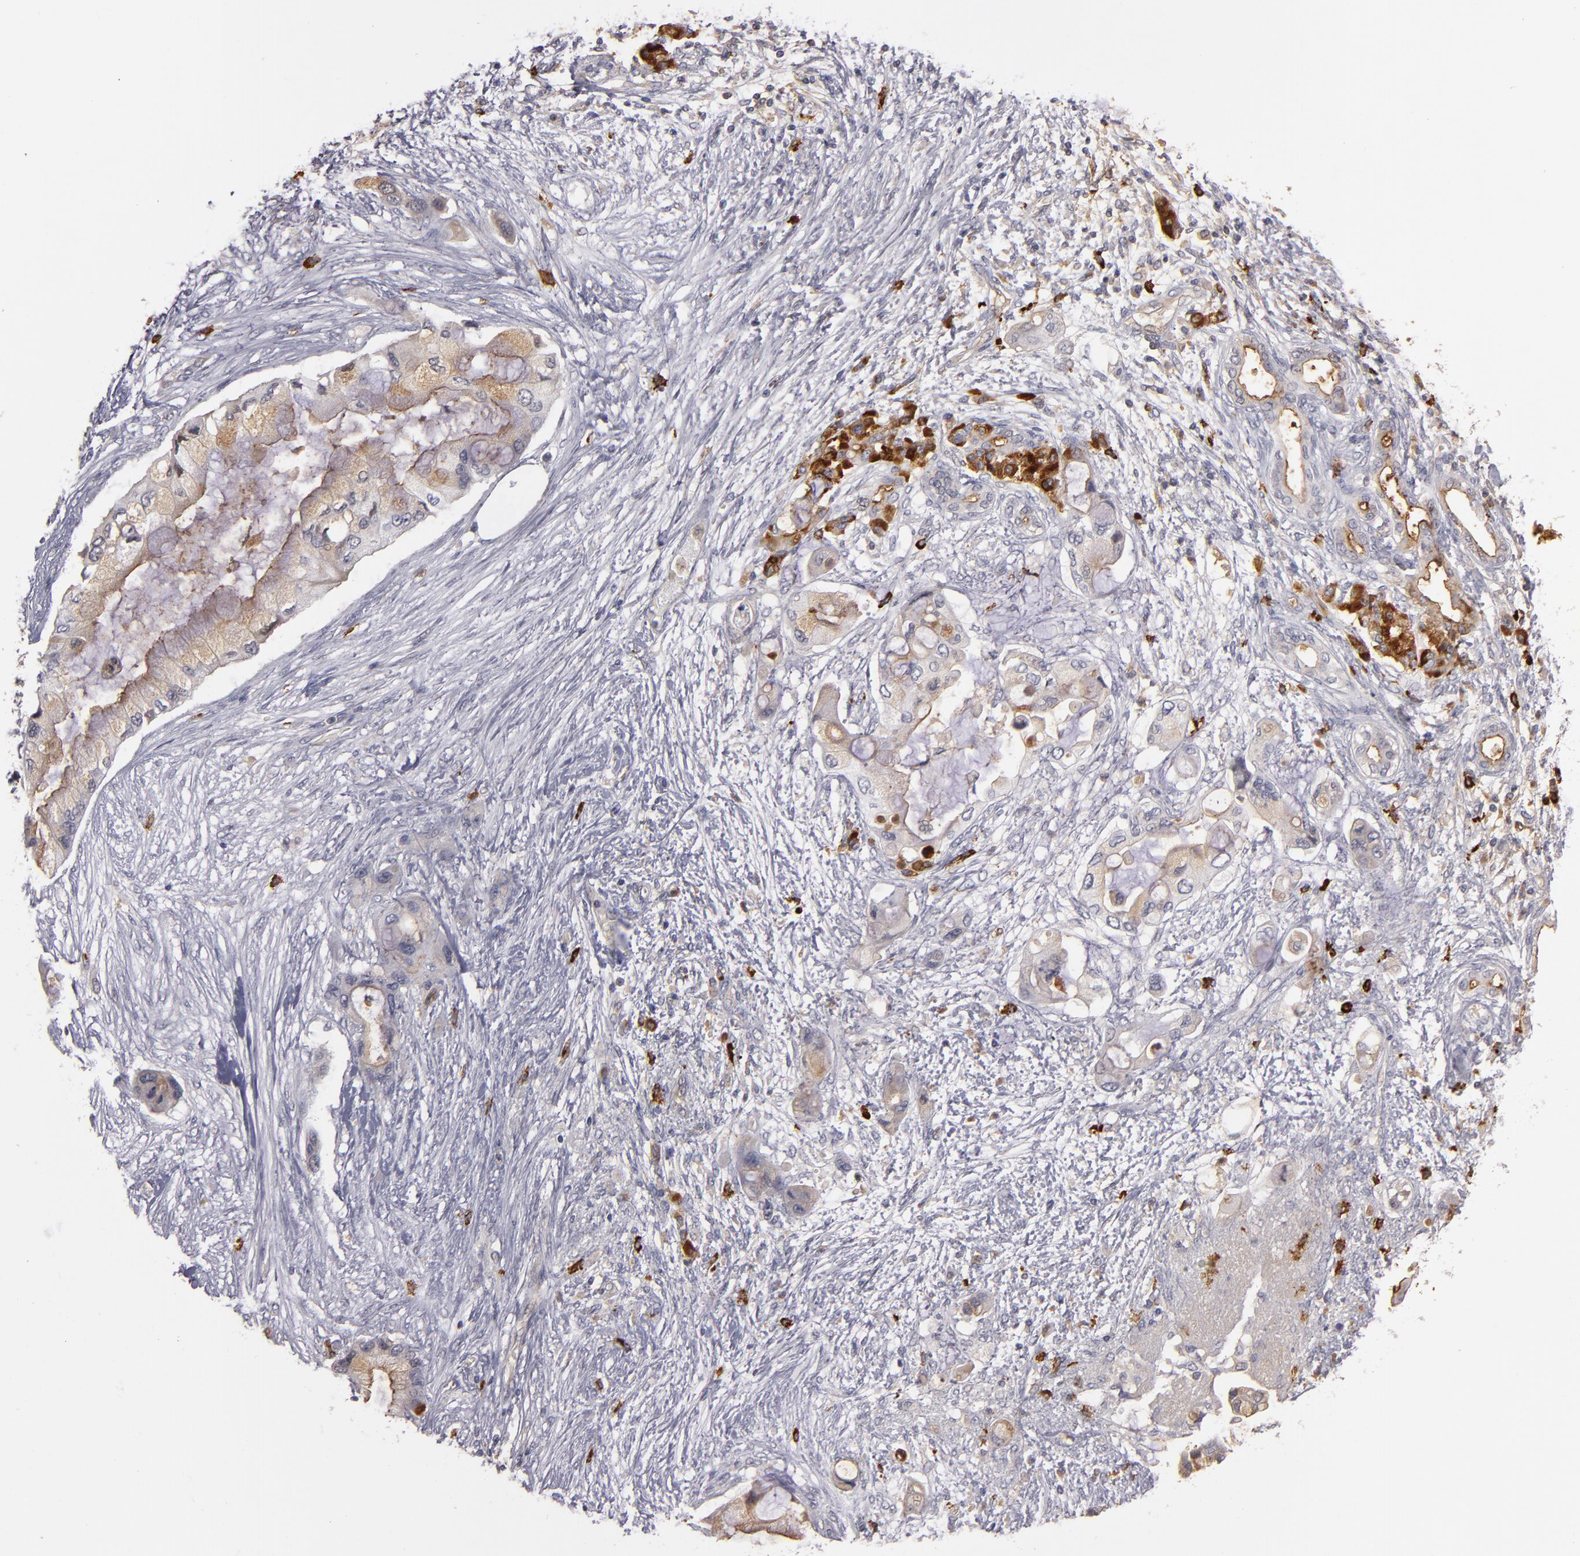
{"staining": {"intensity": "weak", "quantity": ">75%", "location": "cytoplasmic/membranous"}, "tissue": "pancreatic cancer", "cell_type": "Tumor cells", "image_type": "cancer", "snomed": [{"axis": "morphology", "description": "Adenocarcinoma, NOS"}, {"axis": "topography", "description": "Pancreas"}], "caption": "High-power microscopy captured an immunohistochemistry (IHC) image of pancreatic adenocarcinoma, revealing weak cytoplasmic/membranous positivity in approximately >75% of tumor cells. (brown staining indicates protein expression, while blue staining denotes nuclei).", "gene": "STX3", "patient": {"sex": "female", "age": 59}}